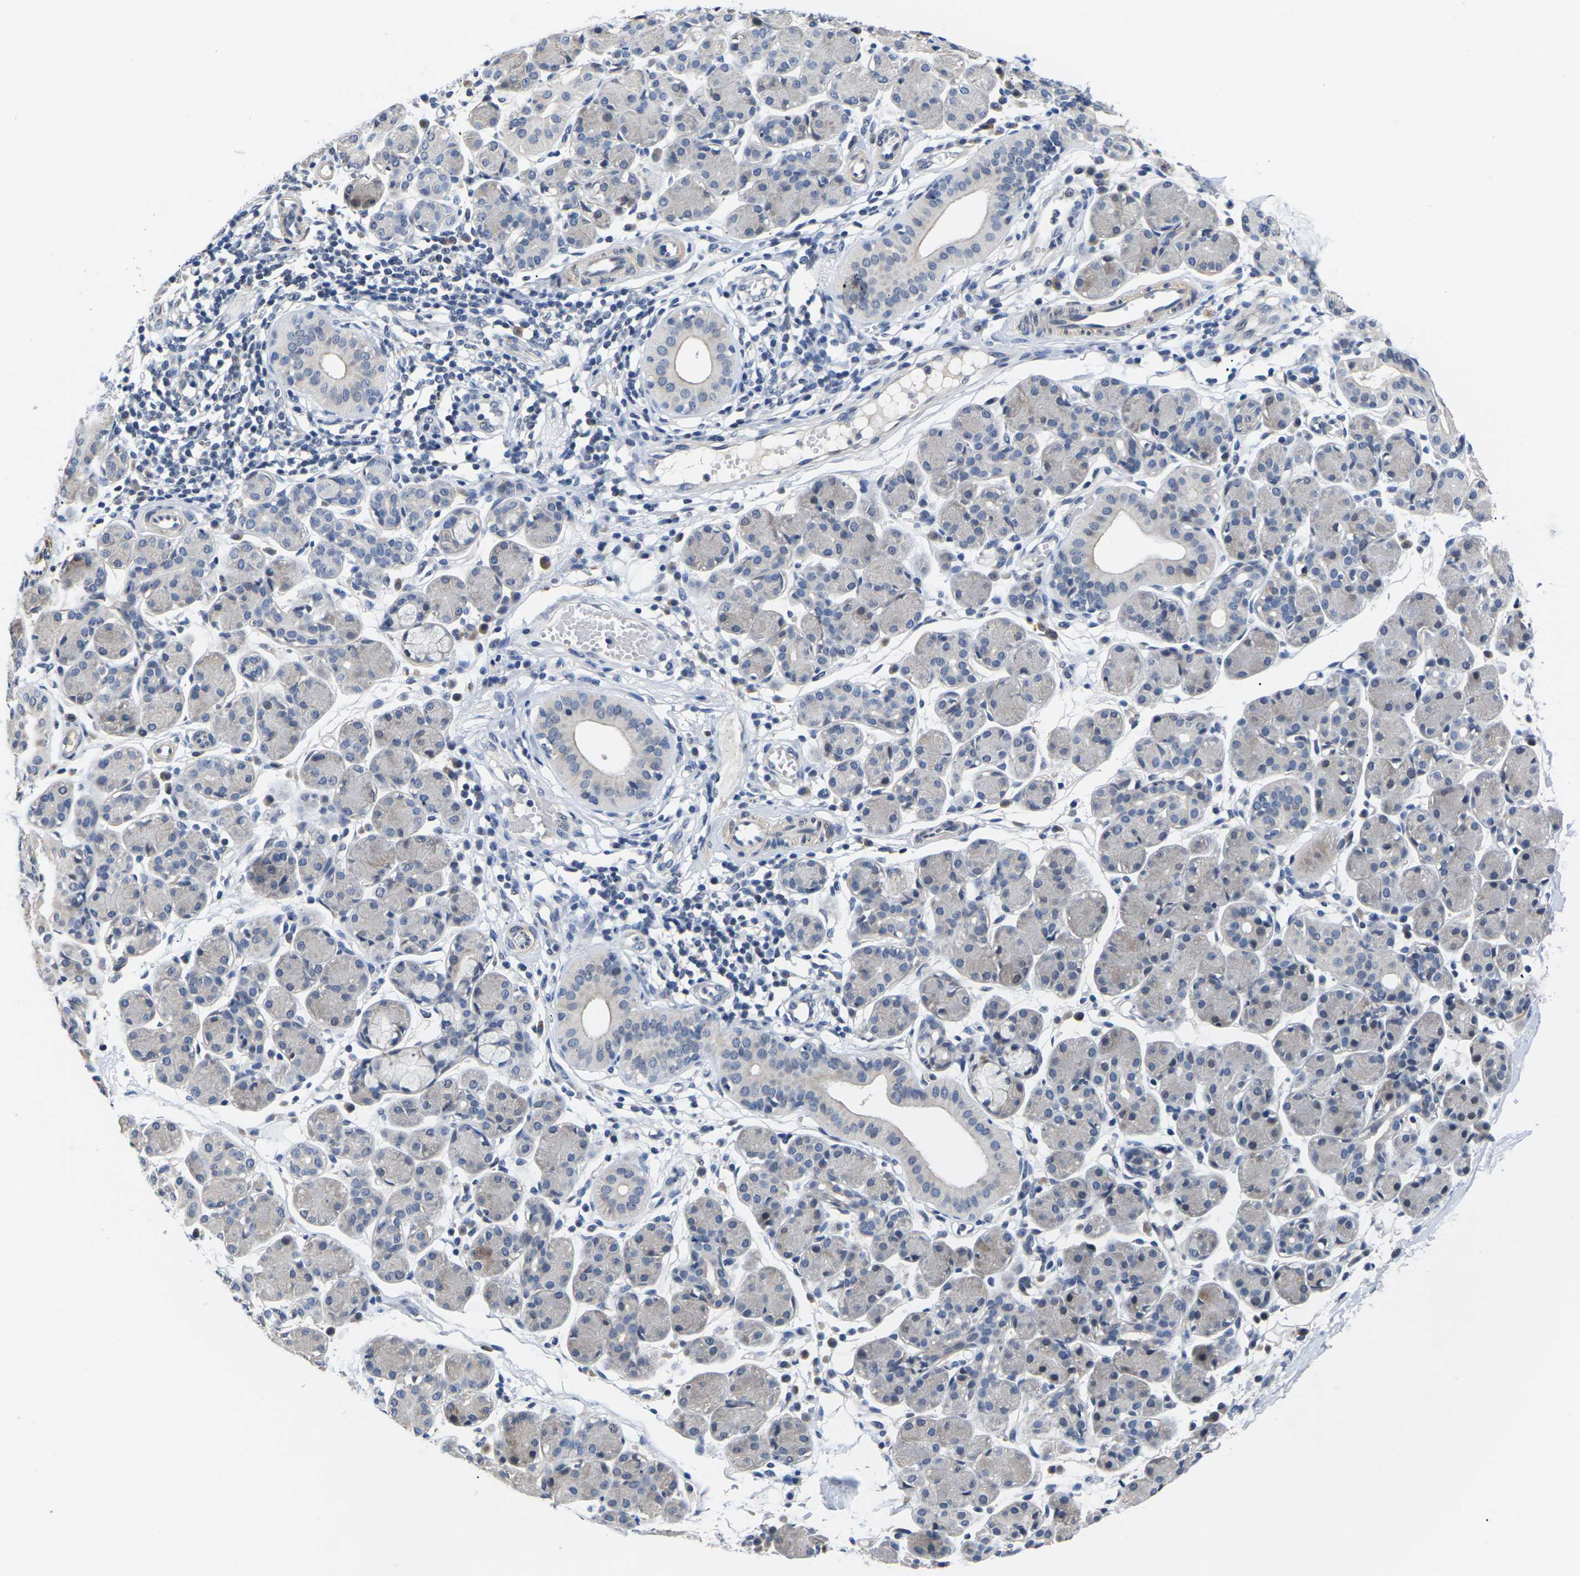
{"staining": {"intensity": "strong", "quantity": "<25%", "location": "cytoplasmic/membranous"}, "tissue": "salivary gland", "cell_type": "Glandular cells", "image_type": "normal", "snomed": [{"axis": "morphology", "description": "Normal tissue, NOS"}, {"axis": "morphology", "description": "Inflammation, NOS"}, {"axis": "topography", "description": "Lymph node"}, {"axis": "topography", "description": "Salivary gland"}], "caption": "The immunohistochemical stain shows strong cytoplasmic/membranous expression in glandular cells of unremarkable salivary gland.", "gene": "ST6GAL2", "patient": {"sex": "male", "age": 3}}